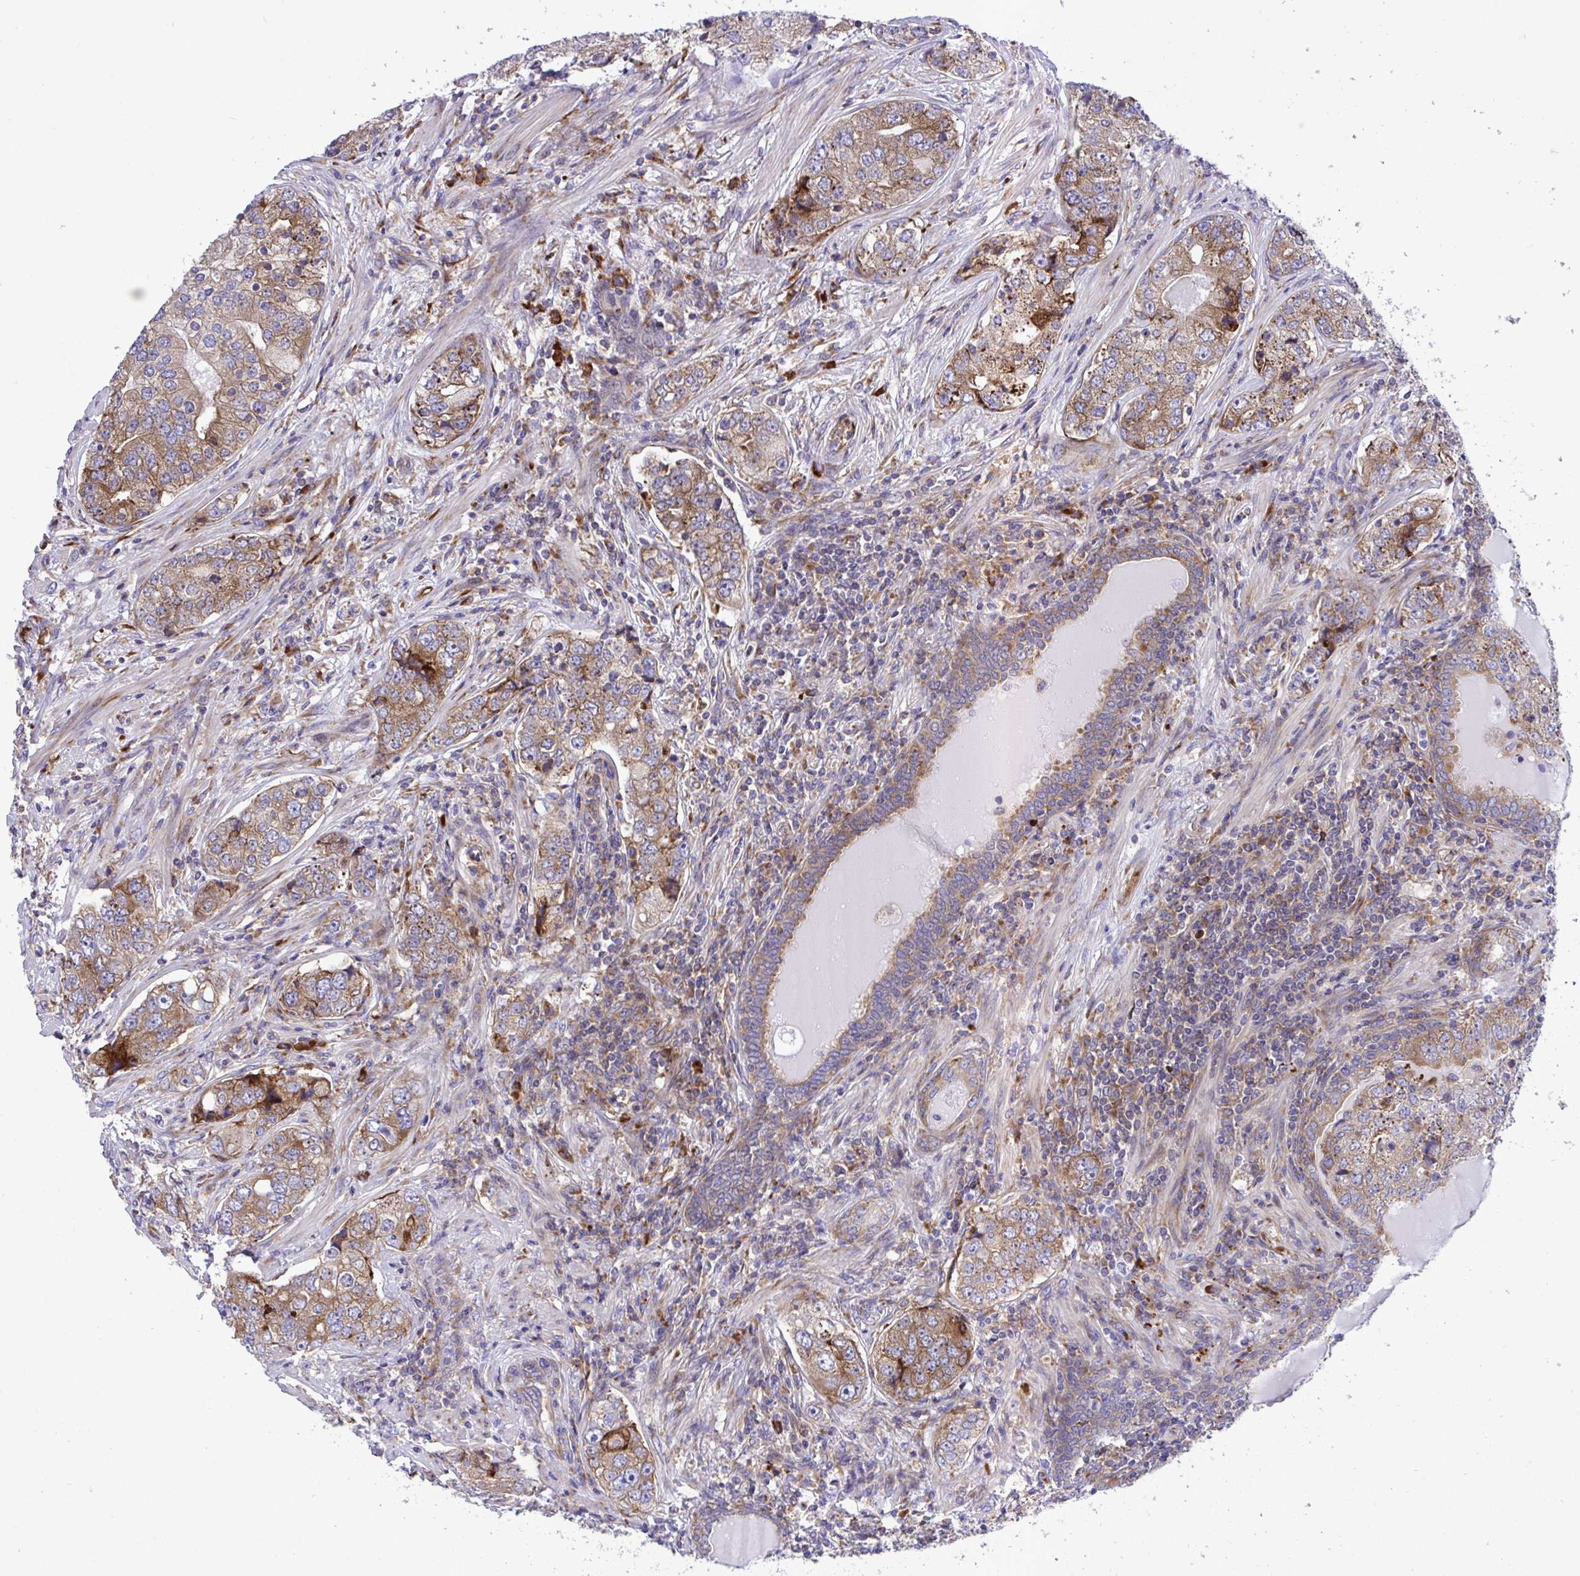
{"staining": {"intensity": "moderate", "quantity": ">75%", "location": "cytoplasmic/membranous"}, "tissue": "prostate cancer", "cell_type": "Tumor cells", "image_type": "cancer", "snomed": [{"axis": "morphology", "description": "Adenocarcinoma, High grade"}, {"axis": "topography", "description": "Prostate"}], "caption": "Tumor cells display moderate cytoplasmic/membranous staining in approximately >75% of cells in high-grade adenocarcinoma (prostate).", "gene": "RPS15", "patient": {"sex": "male", "age": 60}}